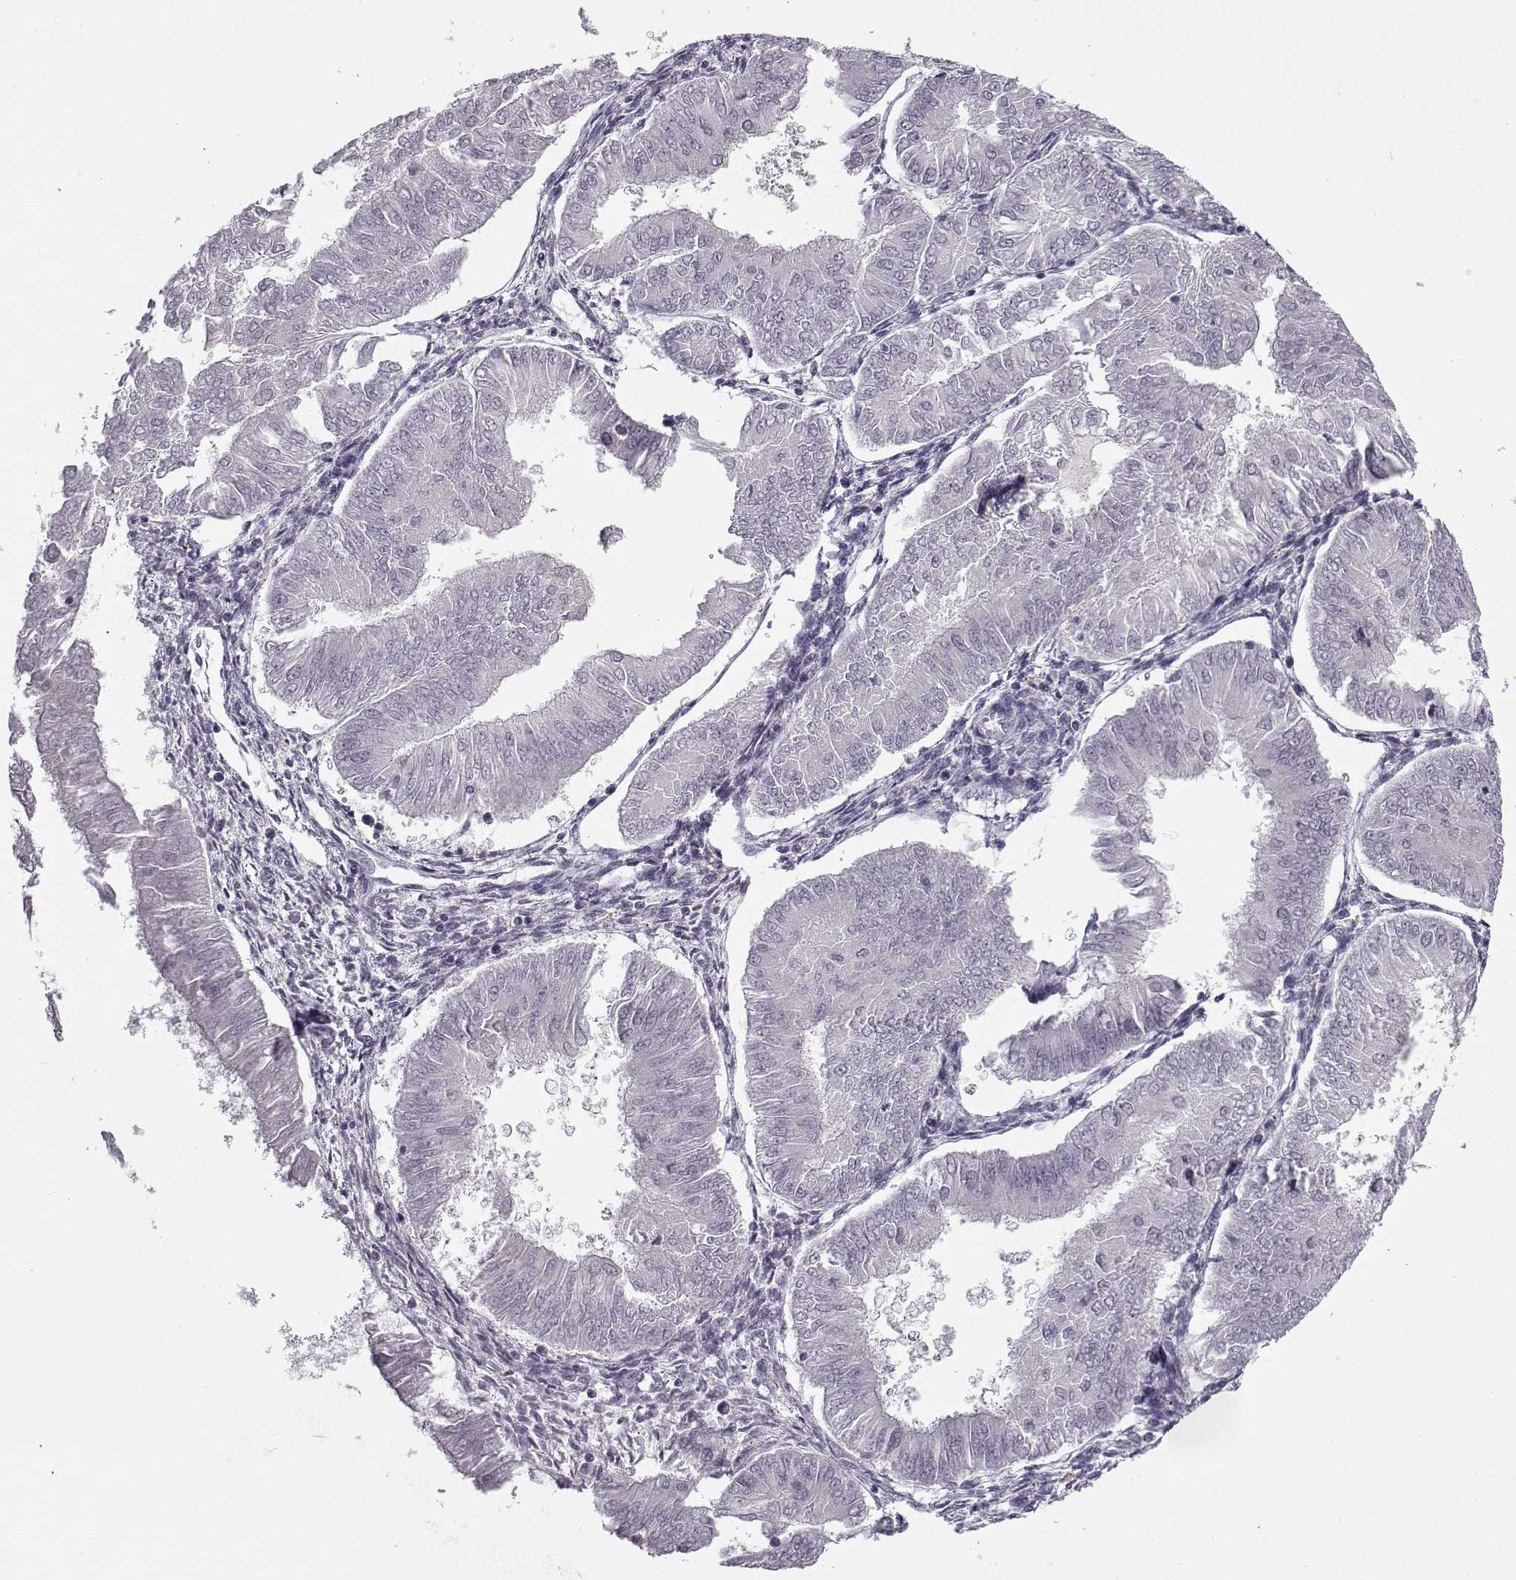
{"staining": {"intensity": "negative", "quantity": "none", "location": "none"}, "tissue": "endometrial cancer", "cell_type": "Tumor cells", "image_type": "cancer", "snomed": [{"axis": "morphology", "description": "Adenocarcinoma, NOS"}, {"axis": "topography", "description": "Endometrium"}], "caption": "This is a photomicrograph of immunohistochemistry staining of endometrial adenocarcinoma, which shows no positivity in tumor cells.", "gene": "SNCA", "patient": {"sex": "female", "age": 53}}